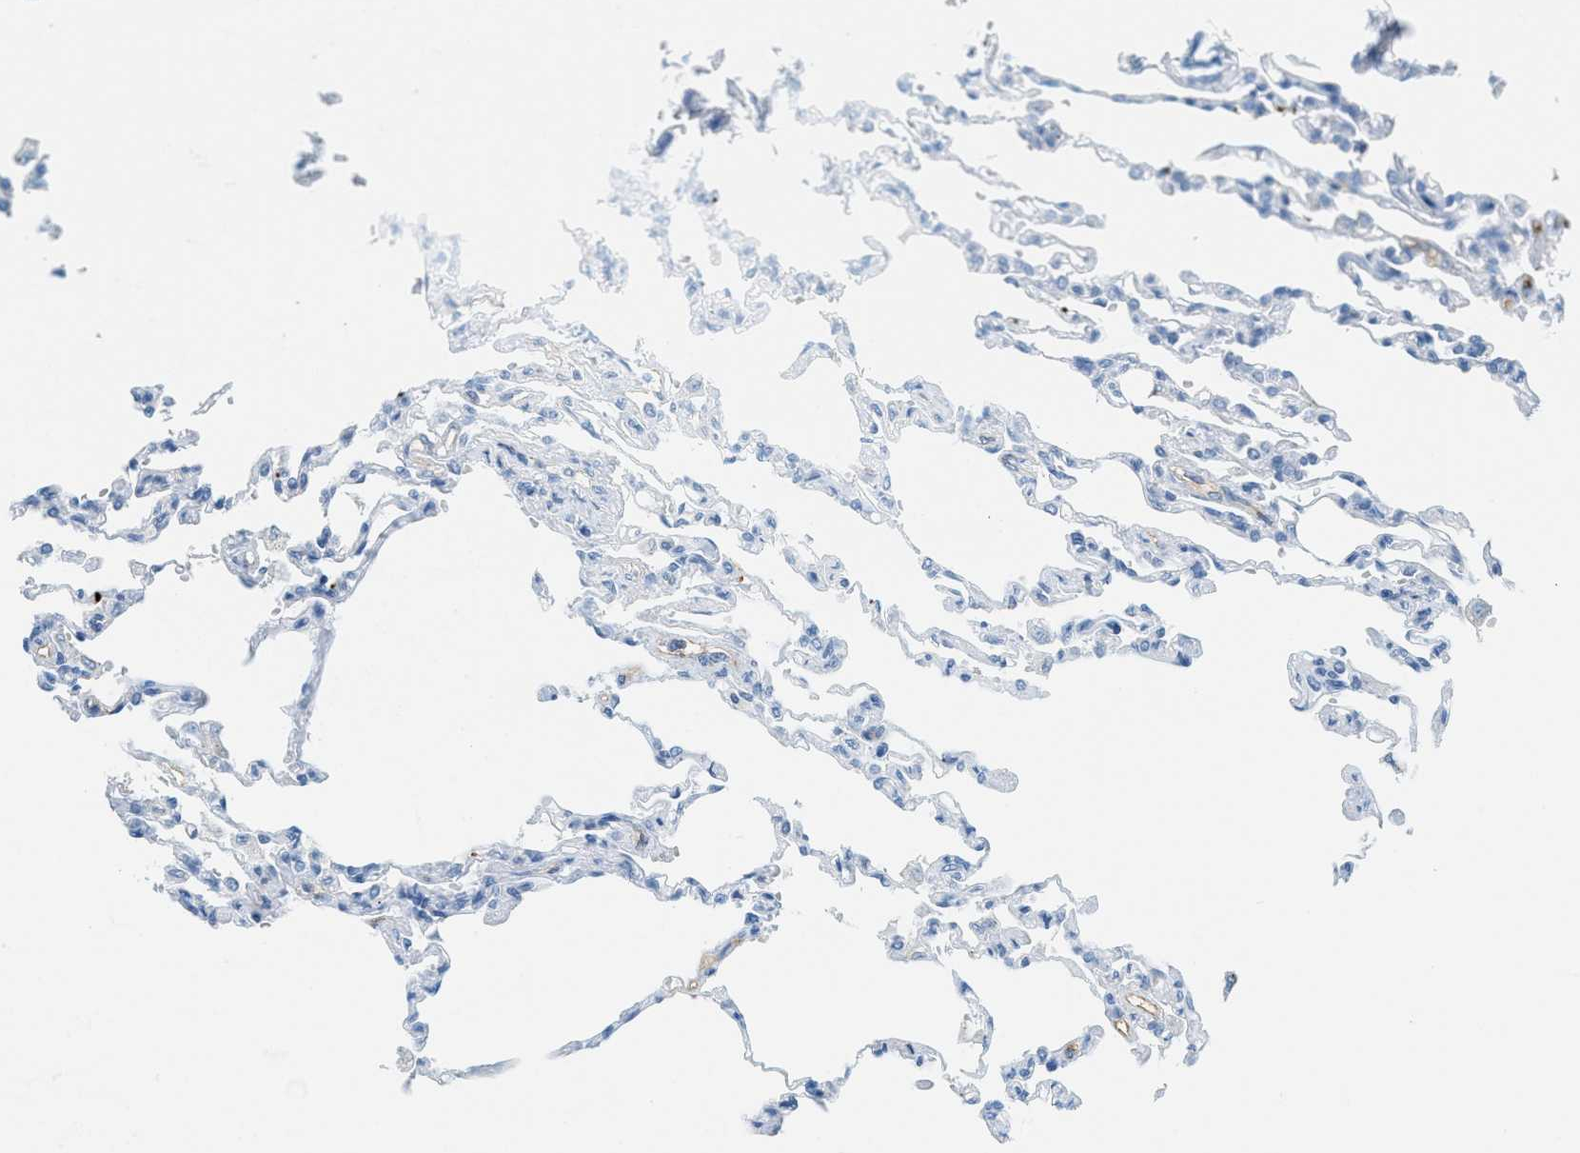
{"staining": {"intensity": "negative", "quantity": "none", "location": "none"}, "tissue": "lung", "cell_type": "Alveolar cells", "image_type": "normal", "snomed": [{"axis": "morphology", "description": "Normal tissue, NOS"}, {"axis": "topography", "description": "Lung"}], "caption": "Immunohistochemical staining of benign human lung demonstrates no significant positivity in alveolar cells.", "gene": "PPBP", "patient": {"sex": "male", "age": 21}}